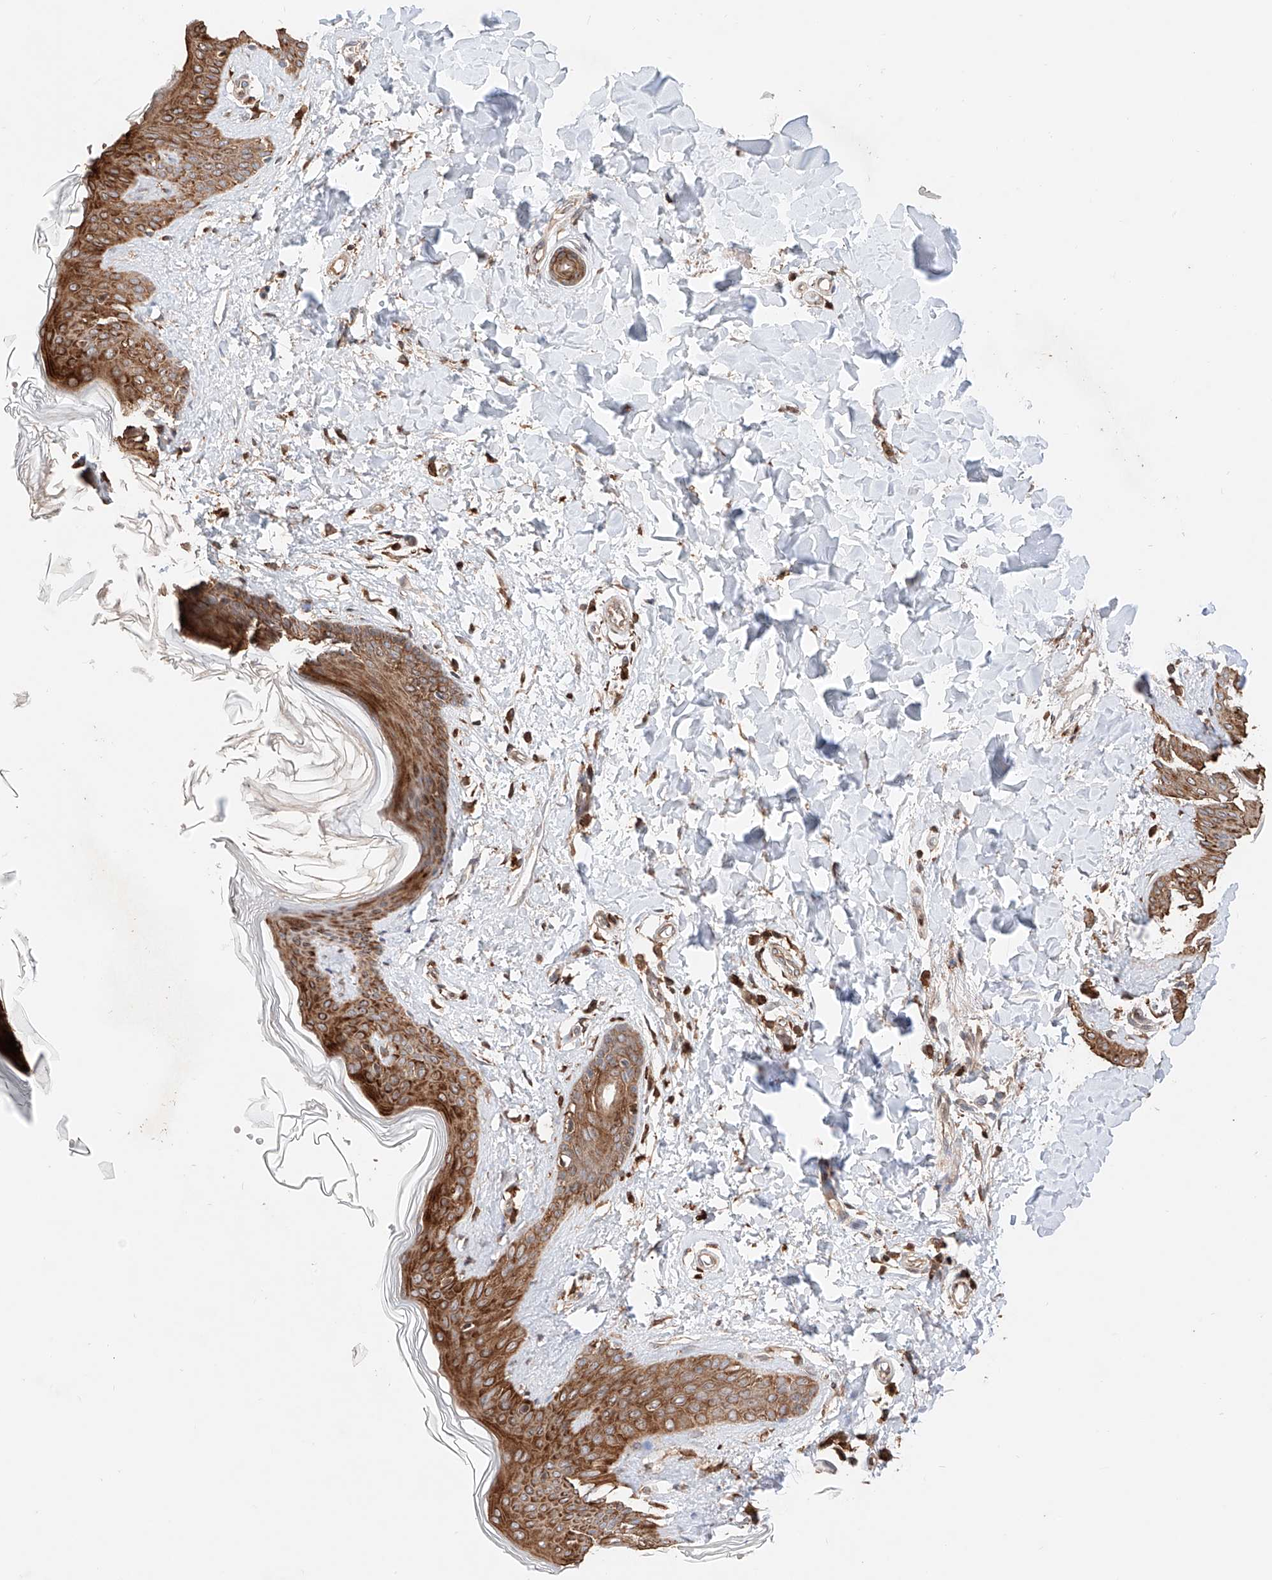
{"staining": {"intensity": "strong", "quantity": ">75%", "location": "cytoplasmic/membranous"}, "tissue": "skin", "cell_type": "Fibroblasts", "image_type": "normal", "snomed": [{"axis": "morphology", "description": "Normal tissue, NOS"}, {"axis": "topography", "description": "Skin"}], "caption": "Skin stained with DAB (3,3'-diaminobenzidine) IHC reveals high levels of strong cytoplasmic/membranous staining in approximately >75% of fibroblasts.", "gene": "IGSF22", "patient": {"sex": "female", "age": 64}}